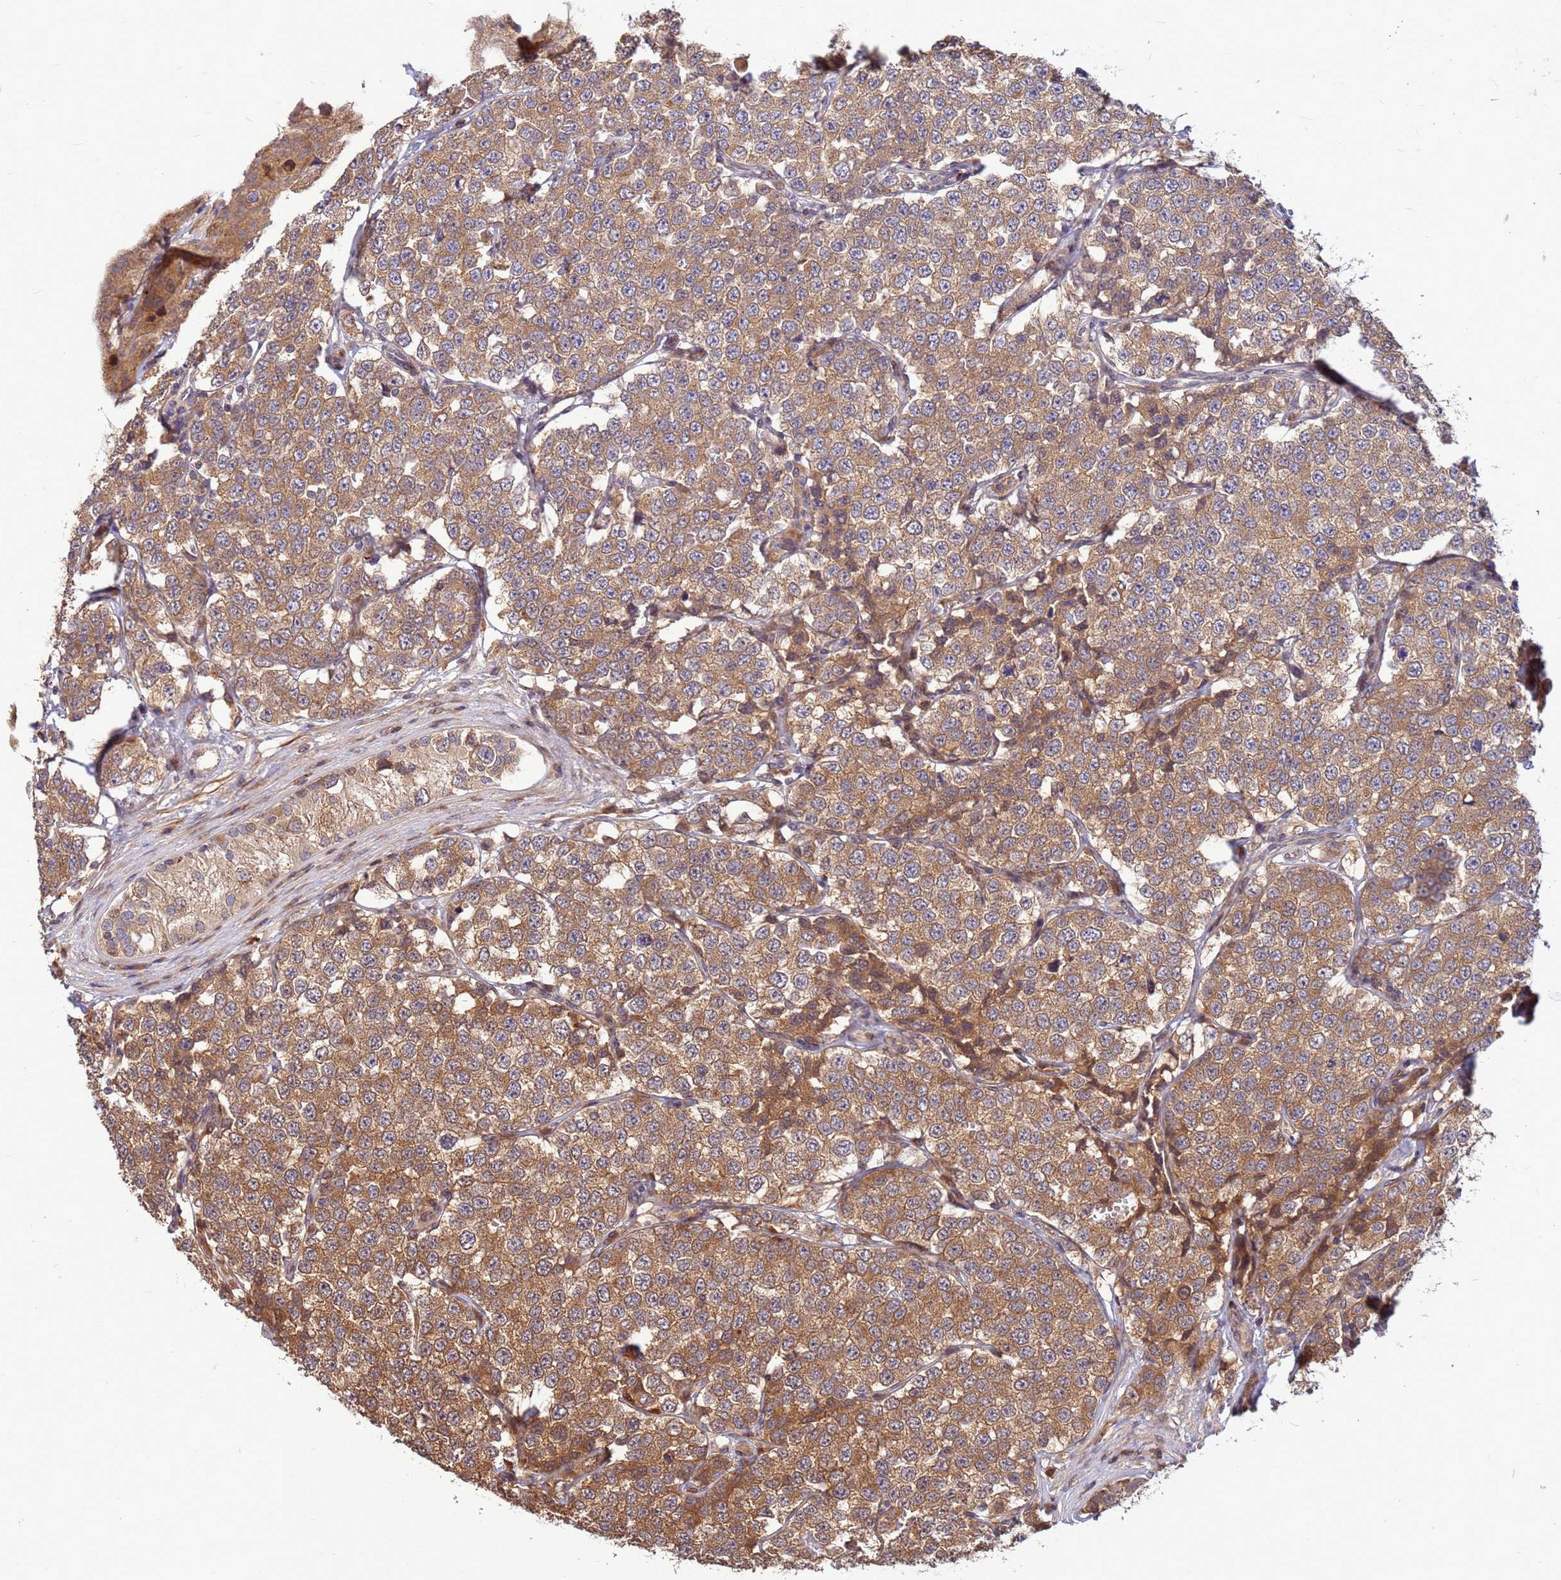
{"staining": {"intensity": "moderate", "quantity": ">75%", "location": "cytoplasmic/membranous"}, "tissue": "testis cancer", "cell_type": "Tumor cells", "image_type": "cancer", "snomed": [{"axis": "morphology", "description": "Seminoma, NOS"}, {"axis": "topography", "description": "Testis"}], "caption": "IHC photomicrograph of seminoma (testis) stained for a protein (brown), which exhibits medium levels of moderate cytoplasmic/membranous expression in approximately >75% of tumor cells.", "gene": "DUS4L", "patient": {"sex": "male", "age": 34}}